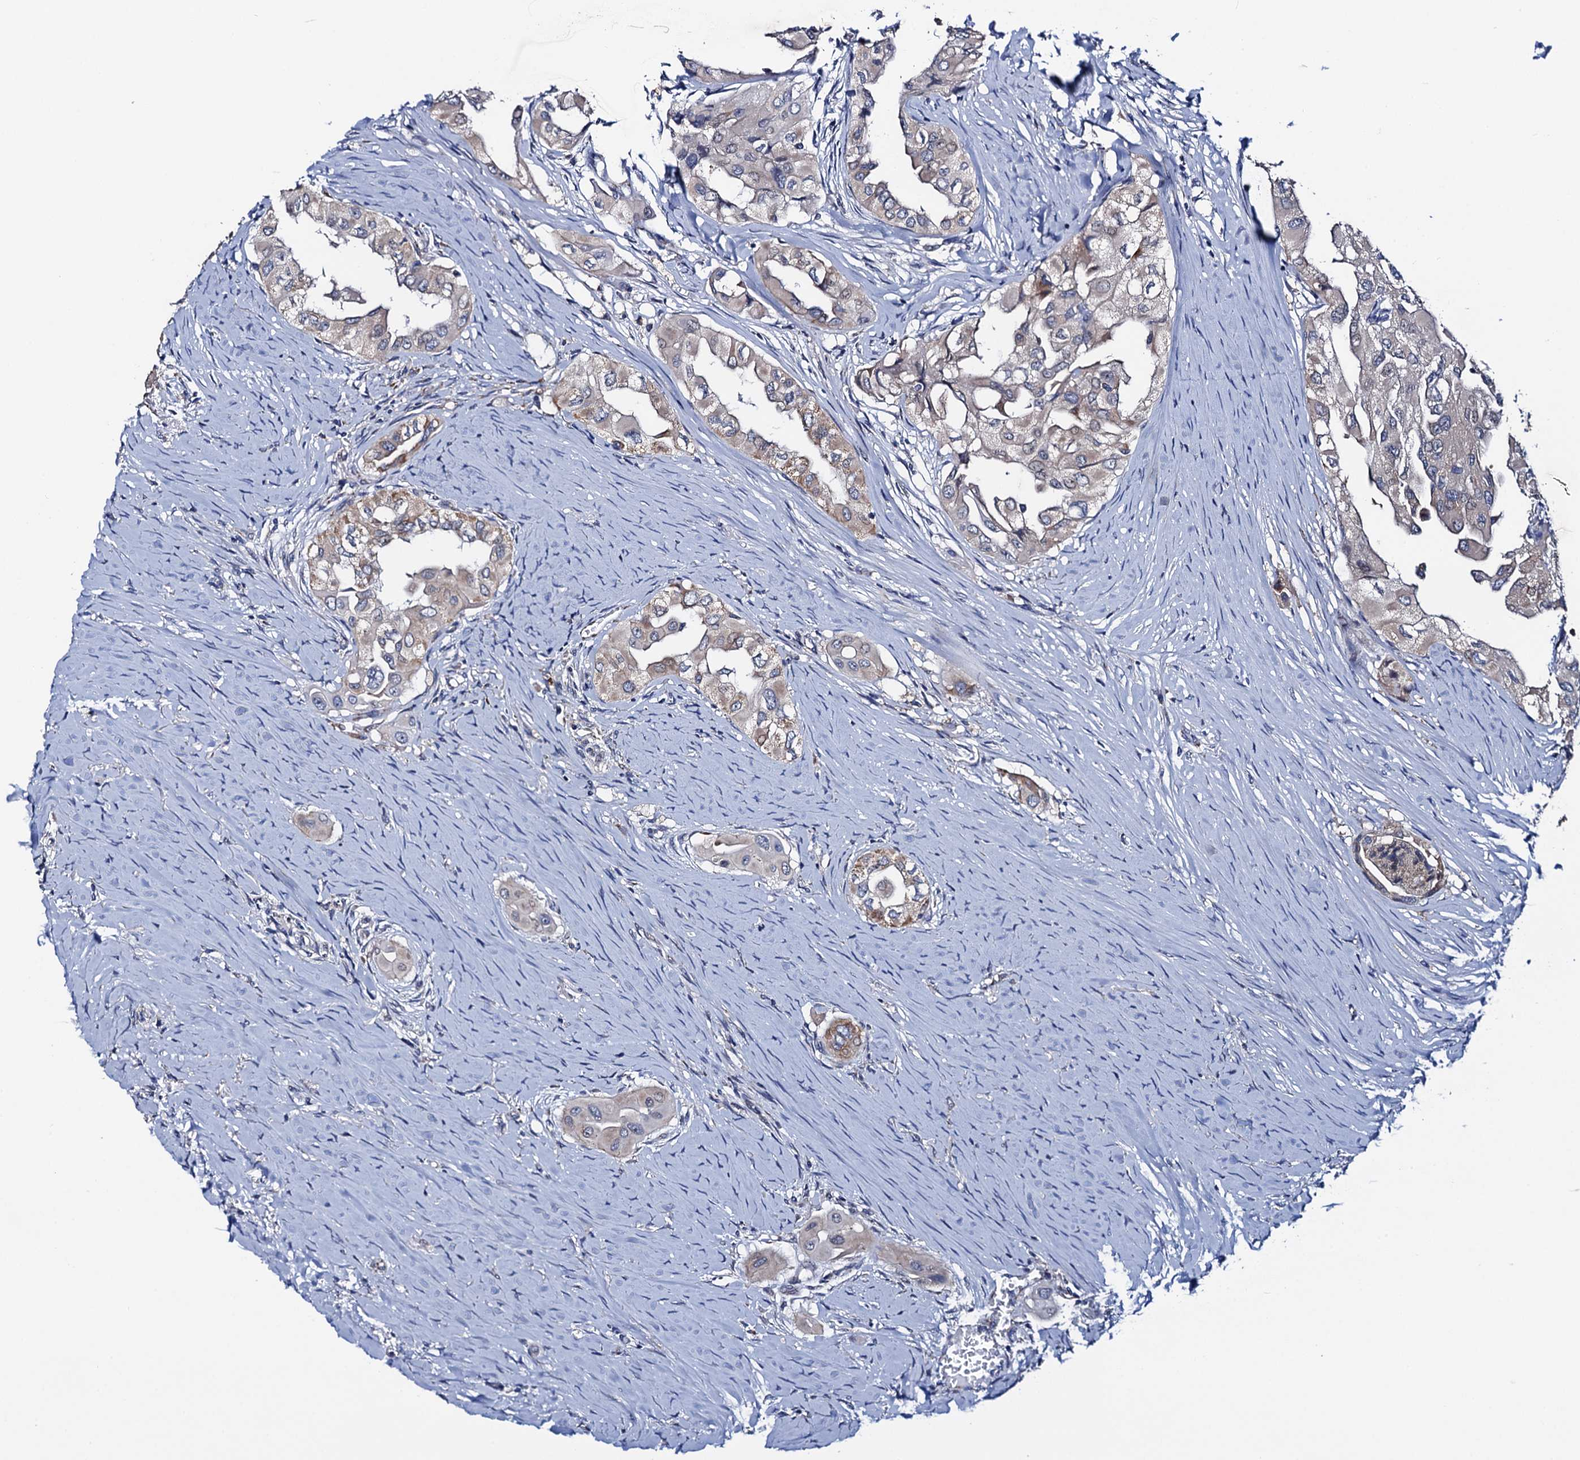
{"staining": {"intensity": "weak", "quantity": "25%-75%", "location": "cytoplasmic/membranous"}, "tissue": "thyroid cancer", "cell_type": "Tumor cells", "image_type": "cancer", "snomed": [{"axis": "morphology", "description": "Papillary adenocarcinoma, NOS"}, {"axis": "topography", "description": "Thyroid gland"}], "caption": "DAB immunohistochemical staining of human thyroid cancer (papillary adenocarcinoma) shows weak cytoplasmic/membranous protein positivity in about 25%-75% of tumor cells.", "gene": "PTCD3", "patient": {"sex": "female", "age": 59}}